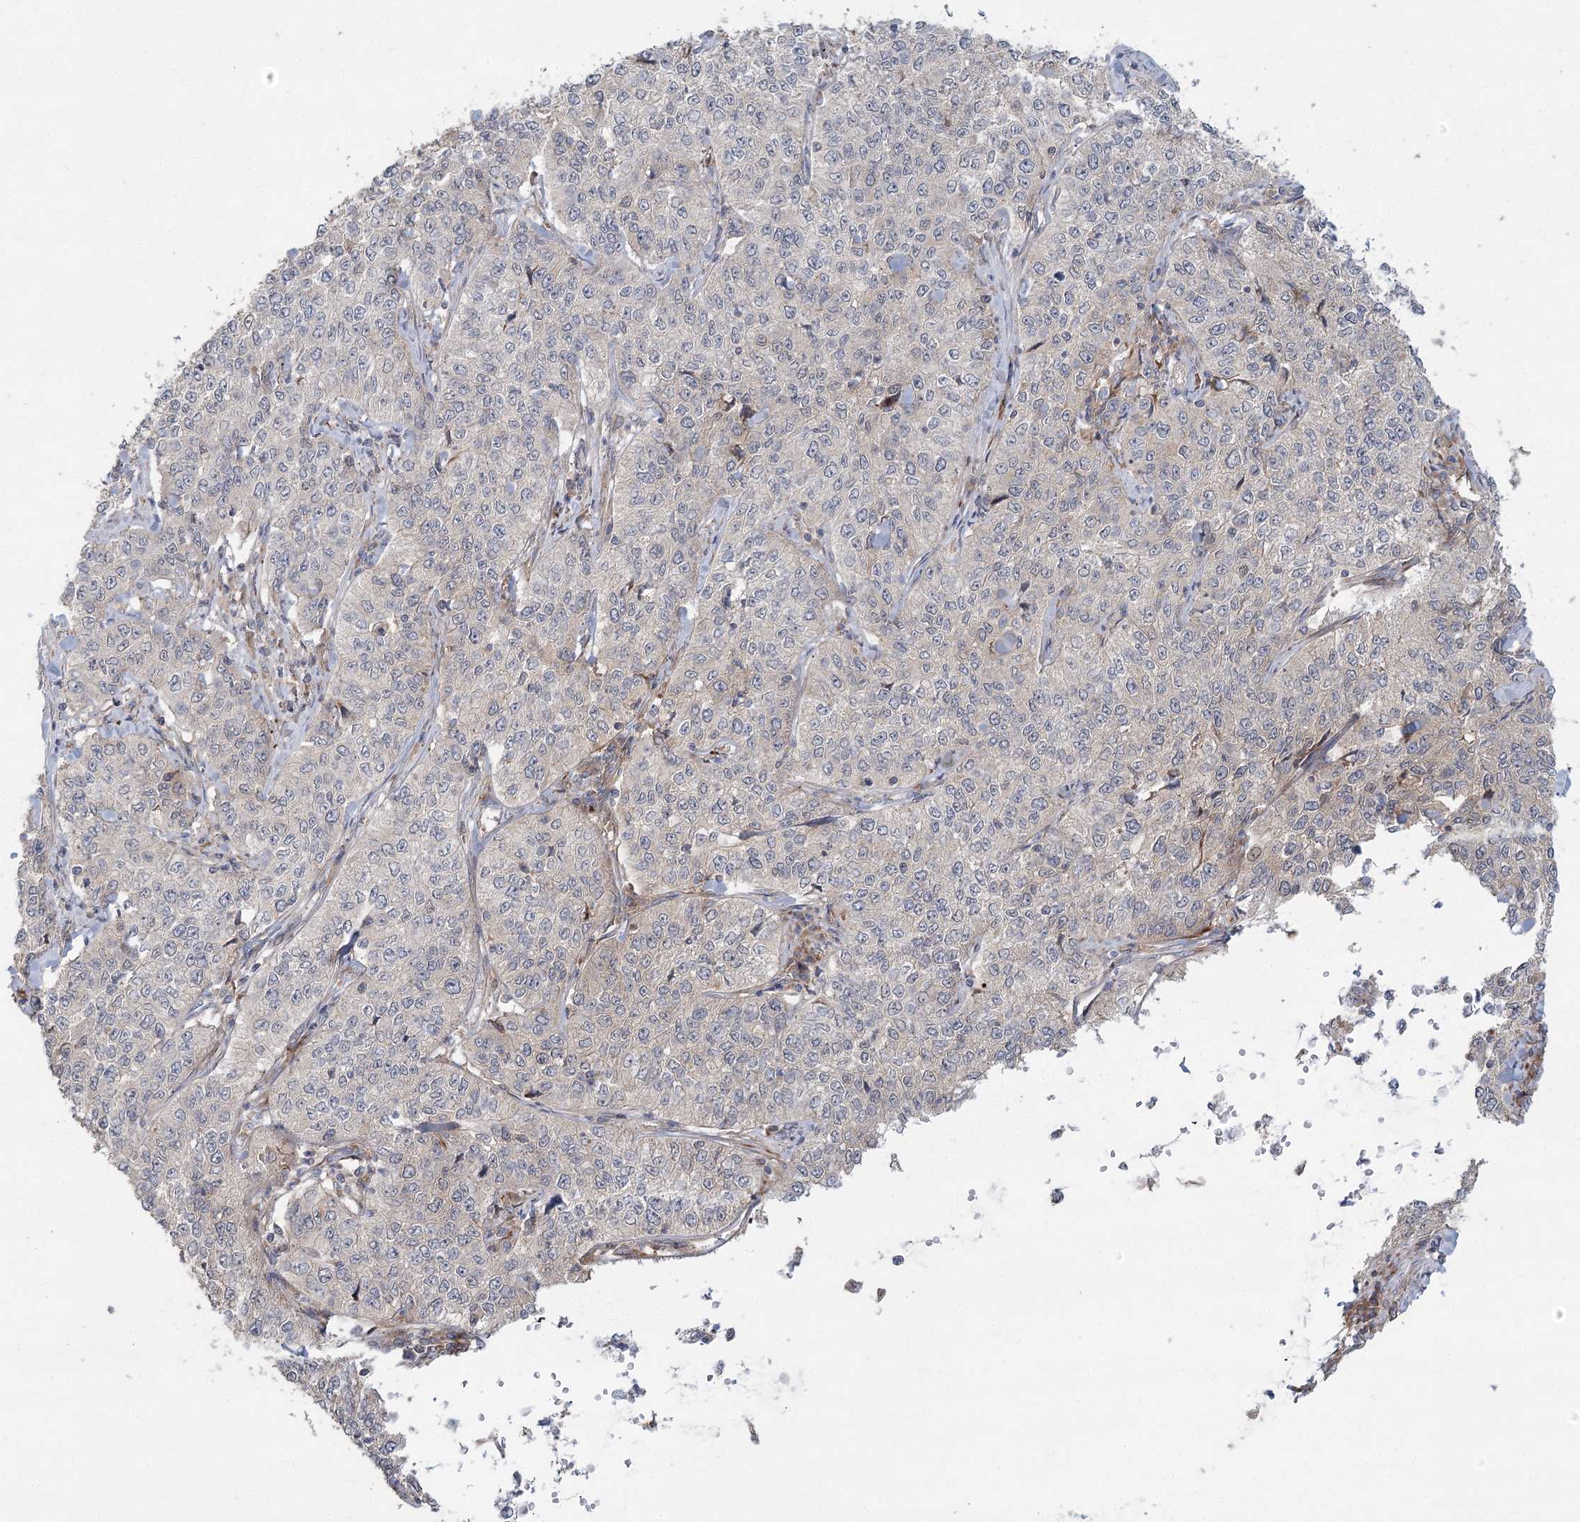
{"staining": {"intensity": "negative", "quantity": "none", "location": "none"}, "tissue": "cervical cancer", "cell_type": "Tumor cells", "image_type": "cancer", "snomed": [{"axis": "morphology", "description": "Squamous cell carcinoma, NOS"}, {"axis": "topography", "description": "Cervix"}], "caption": "This micrograph is of cervical squamous cell carcinoma stained with immunohistochemistry (IHC) to label a protein in brown with the nuclei are counter-stained blue. There is no positivity in tumor cells. The staining was performed using DAB to visualize the protein expression in brown, while the nuclei were stained in blue with hematoxylin (Magnification: 20x).", "gene": "FAM110C", "patient": {"sex": "female", "age": 35}}